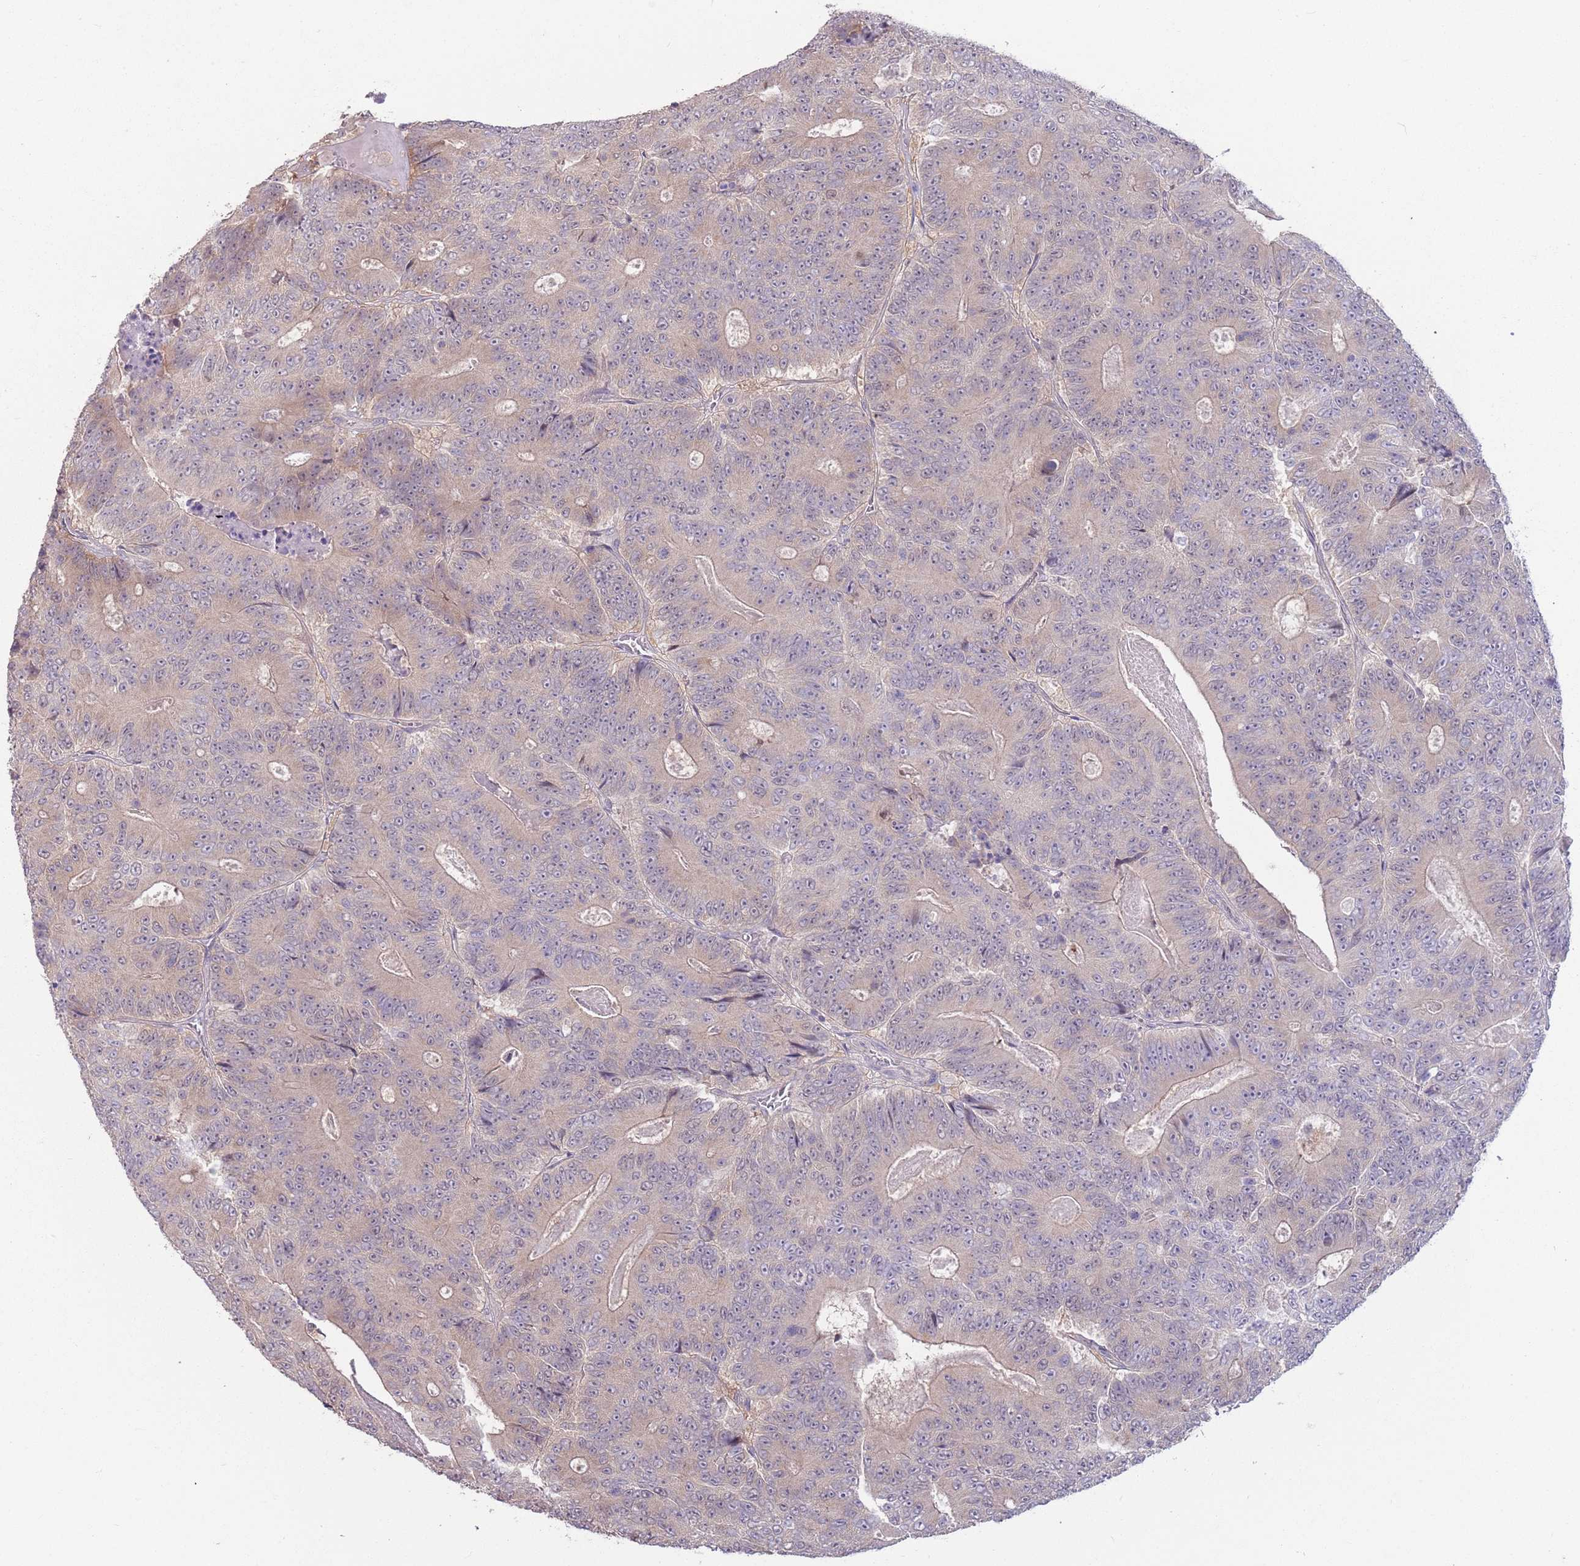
{"staining": {"intensity": "weak", "quantity": "25%-75%", "location": "cytoplasmic/membranous"}, "tissue": "colorectal cancer", "cell_type": "Tumor cells", "image_type": "cancer", "snomed": [{"axis": "morphology", "description": "Adenocarcinoma, NOS"}, {"axis": "topography", "description": "Colon"}], "caption": "This micrograph demonstrates immunohistochemistry staining of colorectal cancer, with low weak cytoplasmic/membranous expression in approximately 25%-75% of tumor cells.", "gene": "LDHD", "patient": {"sex": "male", "age": 83}}